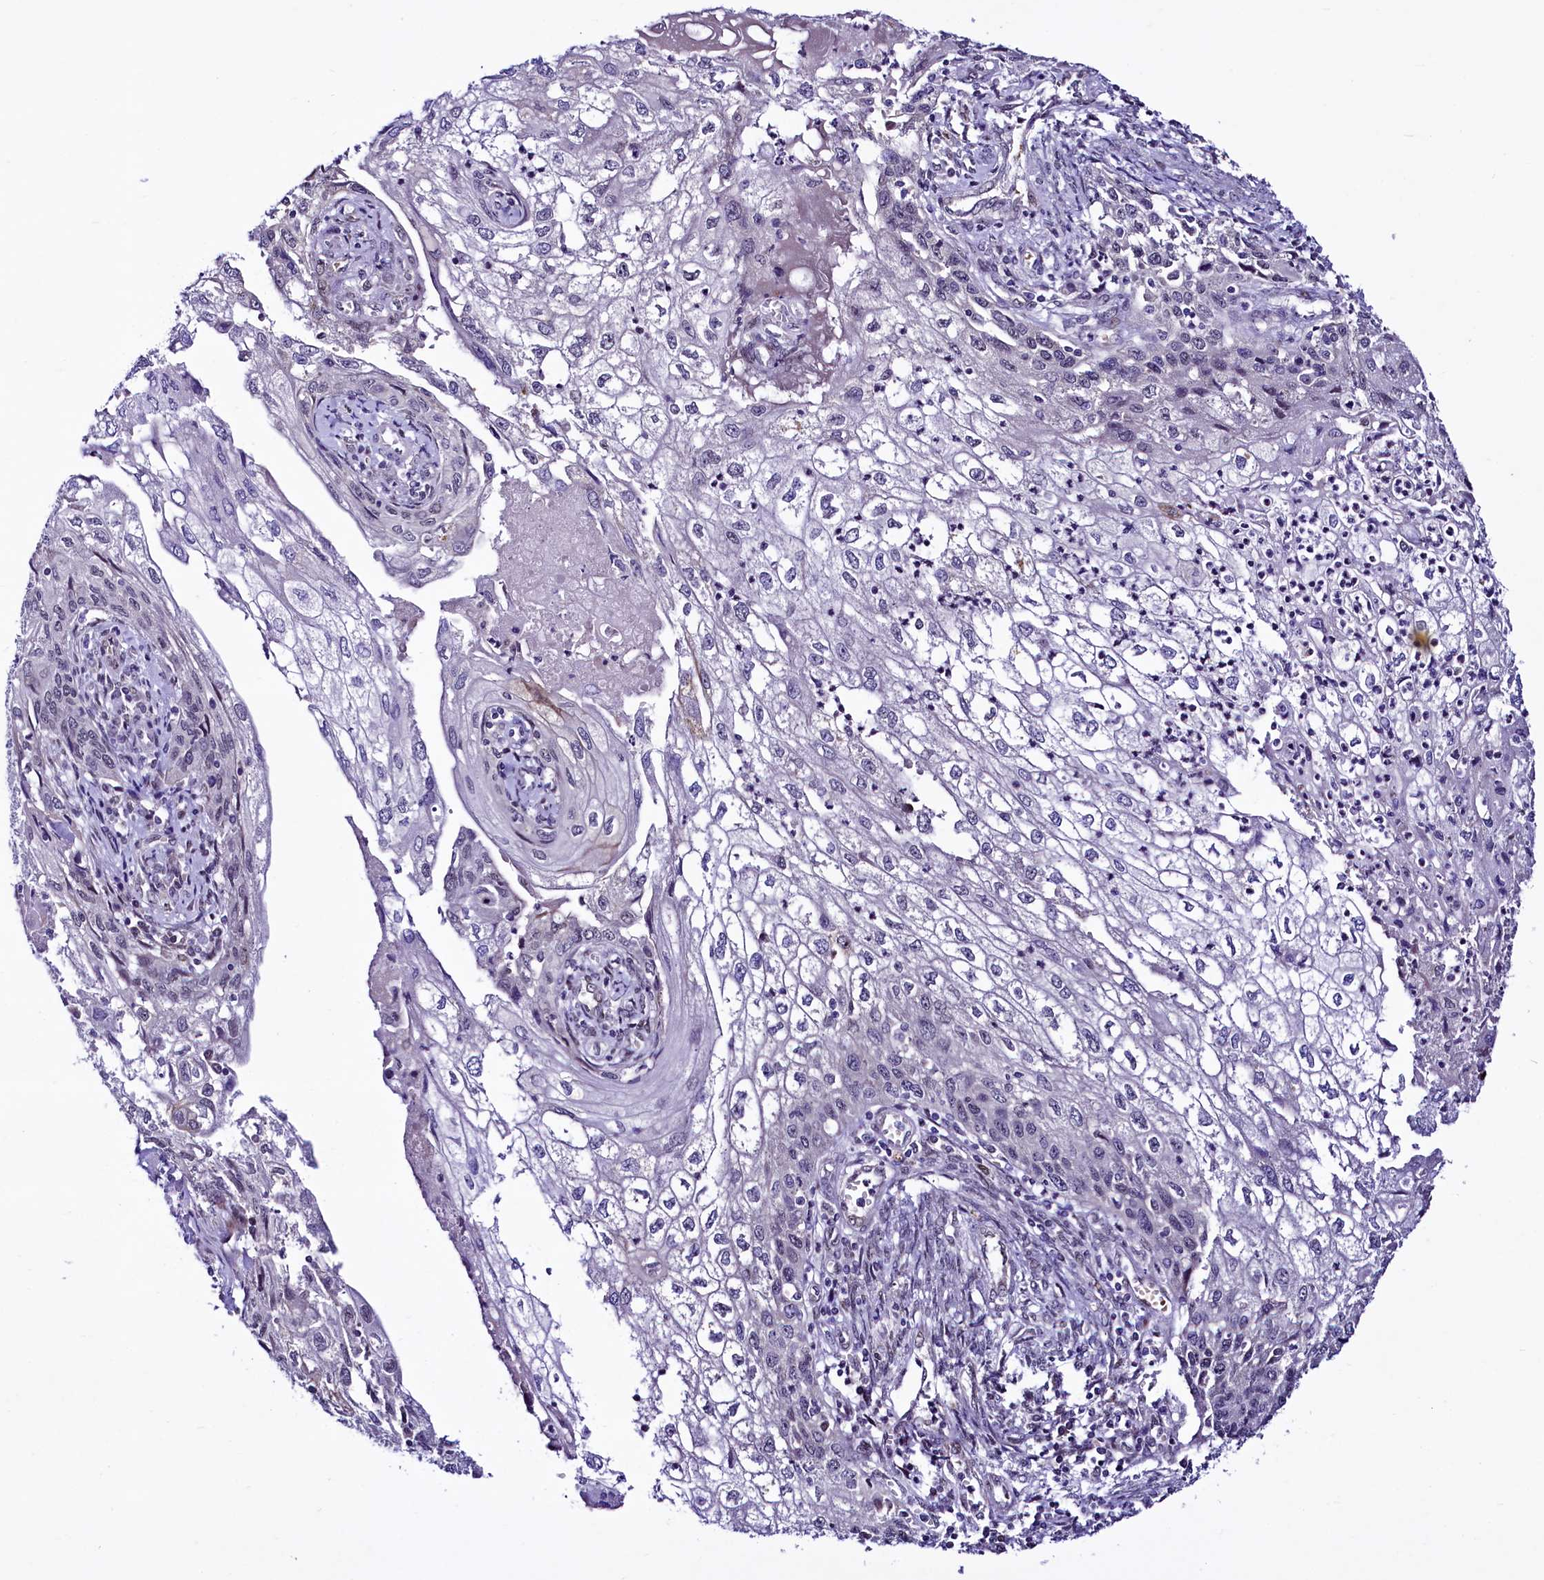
{"staining": {"intensity": "moderate", "quantity": "<25%", "location": "nuclear"}, "tissue": "cervical cancer", "cell_type": "Tumor cells", "image_type": "cancer", "snomed": [{"axis": "morphology", "description": "Squamous cell carcinoma, NOS"}, {"axis": "topography", "description": "Cervix"}], "caption": "DAB immunohistochemical staining of human cervical squamous cell carcinoma shows moderate nuclear protein expression in about <25% of tumor cells.", "gene": "LEUTX", "patient": {"sex": "female", "age": 67}}